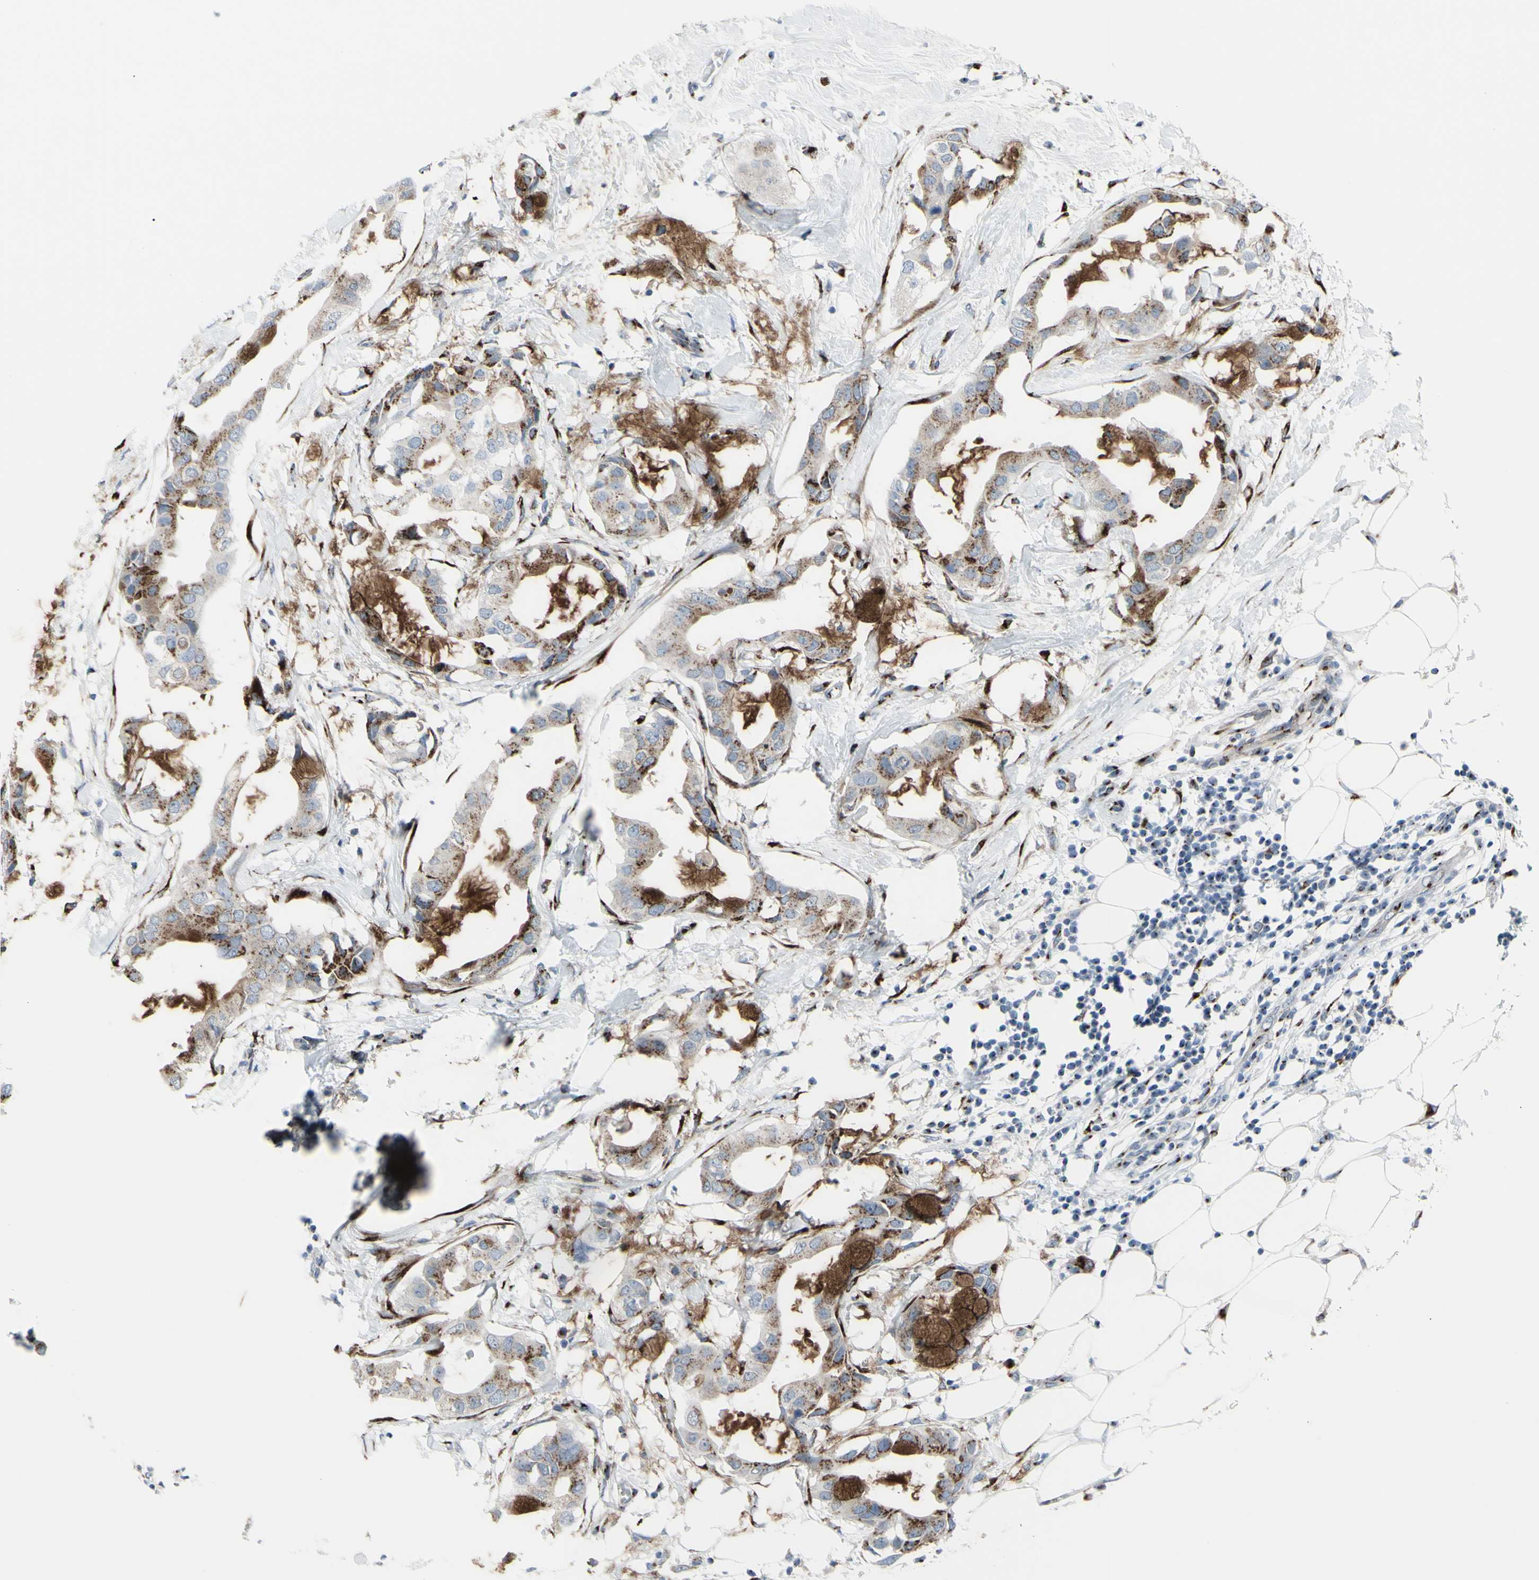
{"staining": {"intensity": "moderate", "quantity": "25%-75%", "location": "cytoplasmic/membranous"}, "tissue": "breast cancer", "cell_type": "Tumor cells", "image_type": "cancer", "snomed": [{"axis": "morphology", "description": "Duct carcinoma"}, {"axis": "topography", "description": "Breast"}], "caption": "Immunohistochemistry staining of breast cancer (infiltrating ductal carcinoma), which demonstrates medium levels of moderate cytoplasmic/membranous staining in about 25%-75% of tumor cells indicating moderate cytoplasmic/membranous protein expression. The staining was performed using DAB (brown) for protein detection and nuclei were counterstained in hematoxylin (blue).", "gene": "GLG1", "patient": {"sex": "female", "age": 40}}